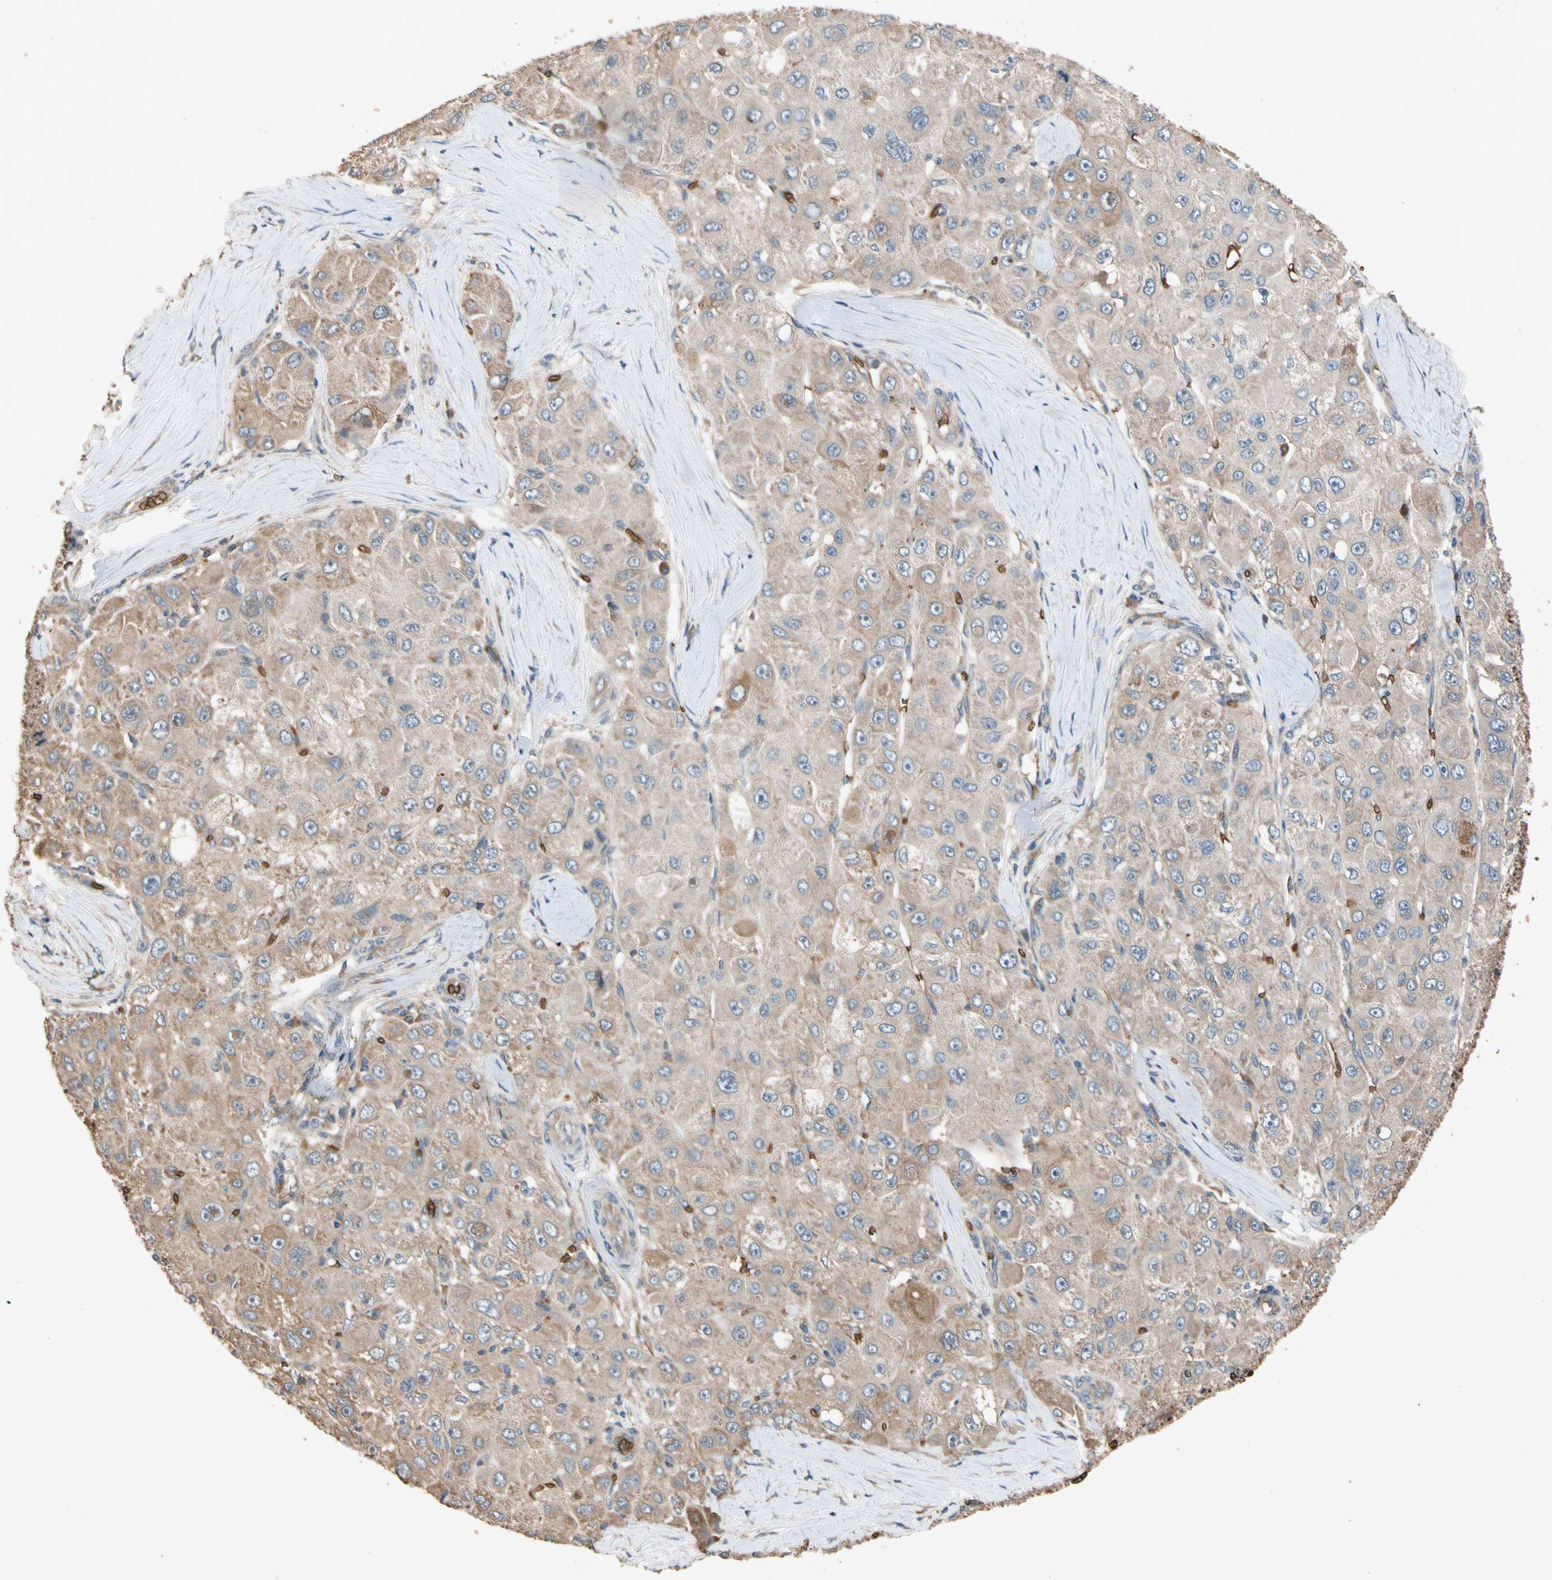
{"staining": {"intensity": "moderate", "quantity": "25%-75%", "location": "cytoplasmic/membranous"}, "tissue": "liver cancer", "cell_type": "Tumor cells", "image_type": "cancer", "snomed": [{"axis": "morphology", "description": "Carcinoma, Hepatocellular, NOS"}, {"axis": "topography", "description": "Liver"}], "caption": "A micrograph of human liver cancer stained for a protein demonstrates moderate cytoplasmic/membranous brown staining in tumor cells. (DAB IHC, brown staining for protein, blue staining for nuclei).", "gene": "RIOK2", "patient": {"sex": "male", "age": 80}}